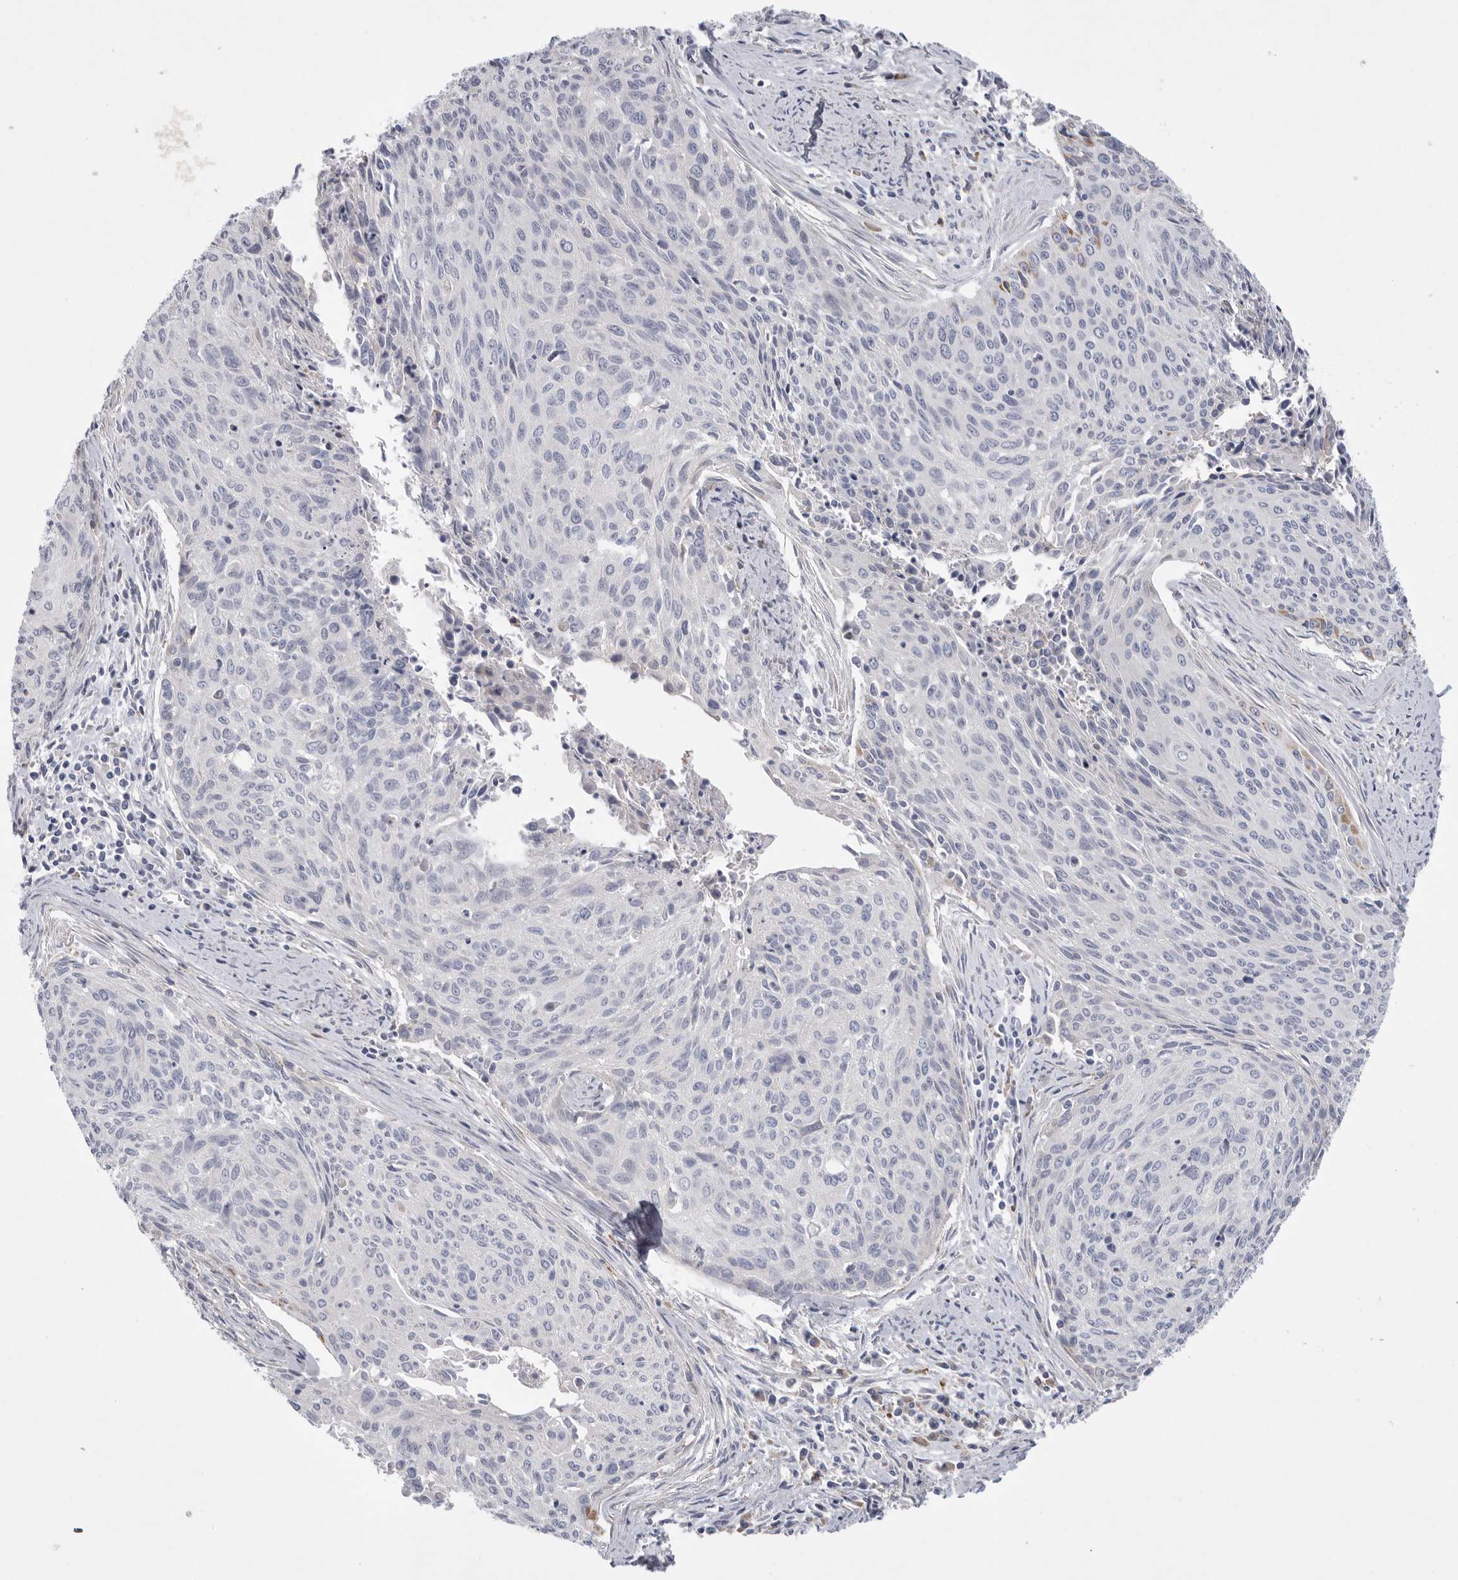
{"staining": {"intensity": "weak", "quantity": "<25%", "location": "cytoplasmic/membranous"}, "tissue": "cervical cancer", "cell_type": "Tumor cells", "image_type": "cancer", "snomed": [{"axis": "morphology", "description": "Squamous cell carcinoma, NOS"}, {"axis": "topography", "description": "Cervix"}], "caption": "A histopathology image of cervical squamous cell carcinoma stained for a protein shows no brown staining in tumor cells. (IHC, brightfield microscopy, high magnification).", "gene": "CAMK2B", "patient": {"sex": "female", "age": 55}}